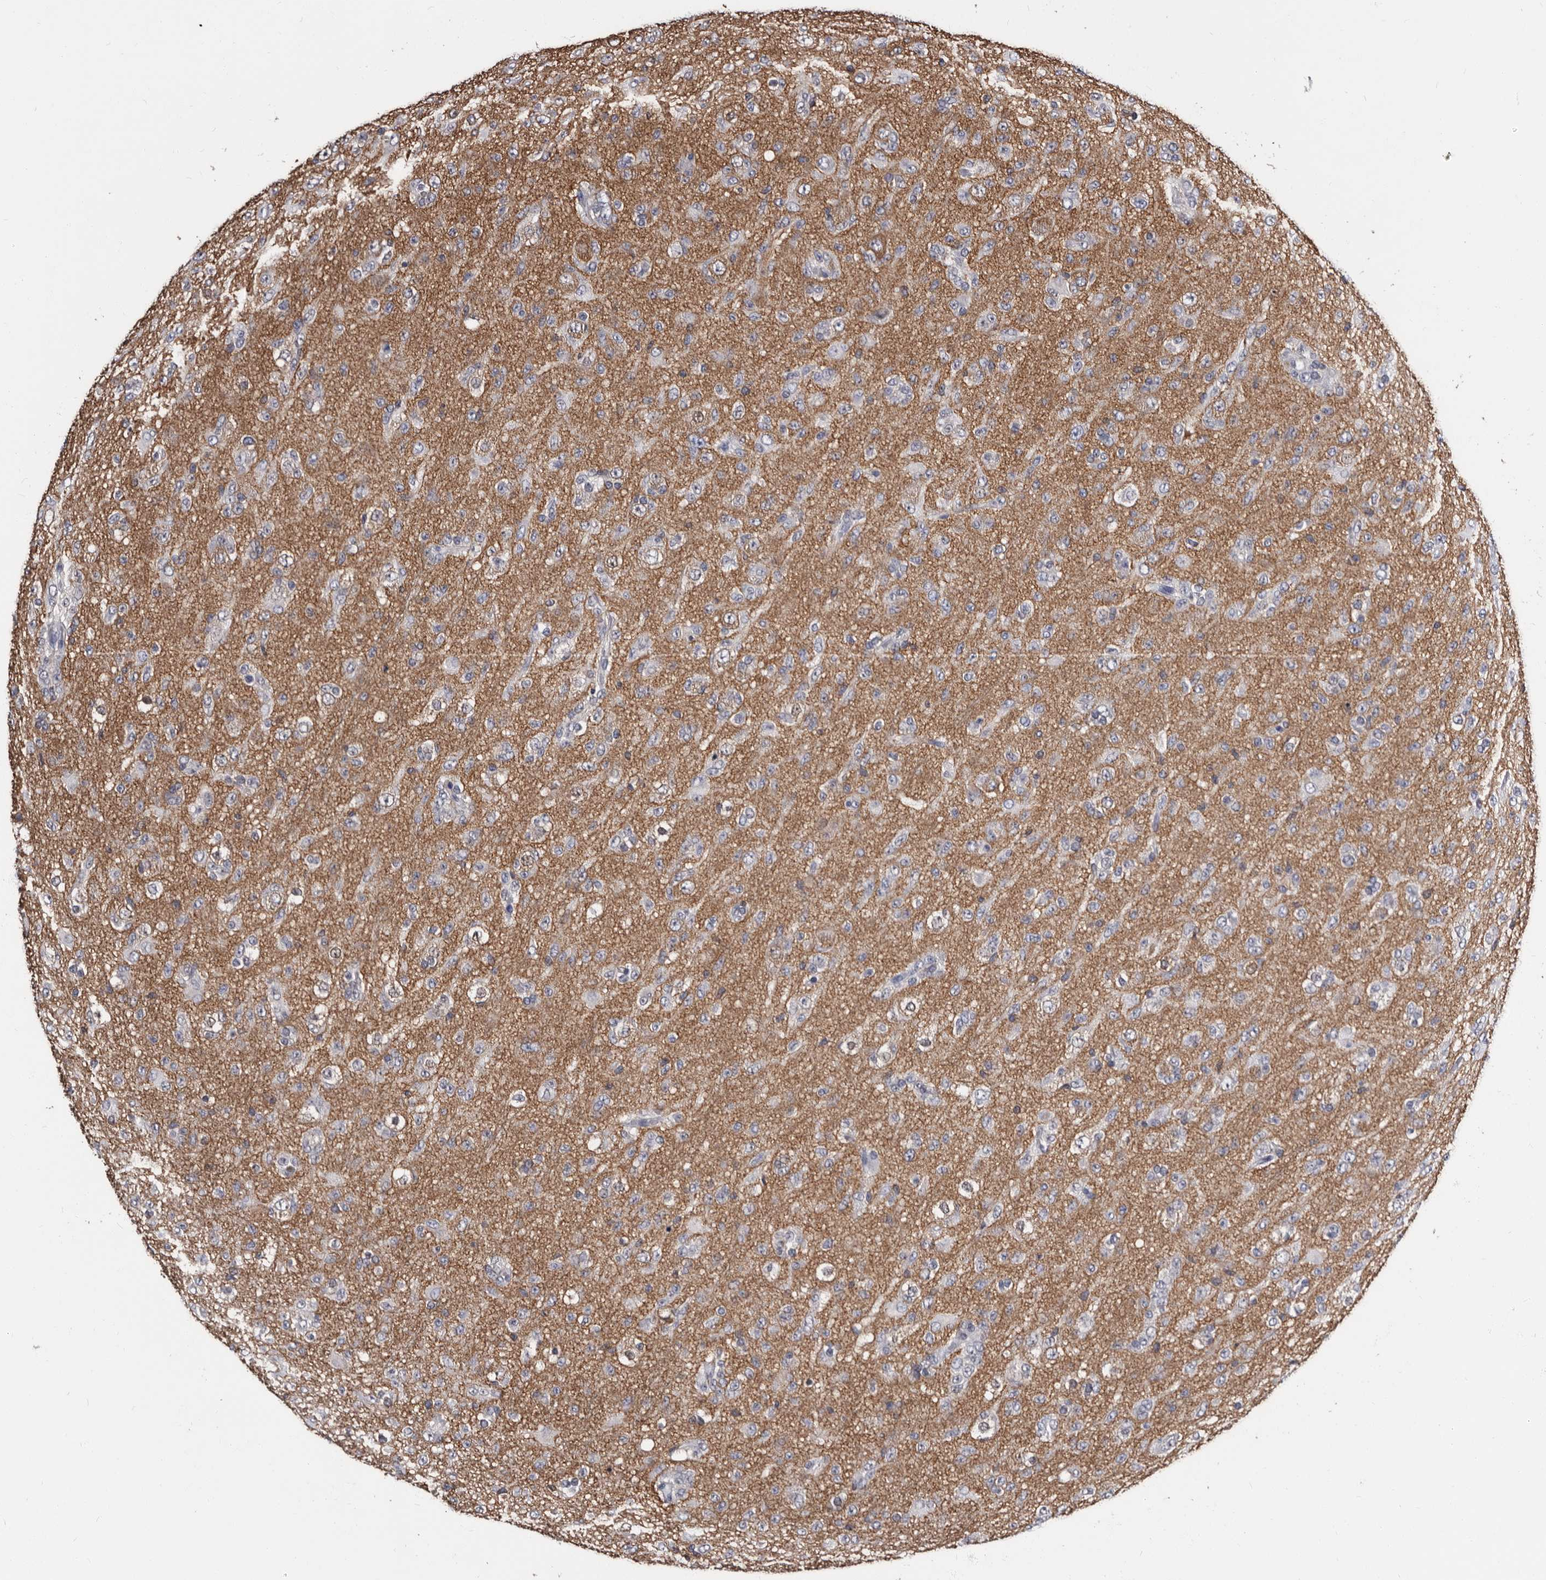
{"staining": {"intensity": "negative", "quantity": "none", "location": "none"}, "tissue": "glioma", "cell_type": "Tumor cells", "image_type": "cancer", "snomed": [{"axis": "morphology", "description": "Glioma, malignant, Low grade"}, {"axis": "topography", "description": "Brain"}], "caption": "Immunohistochemistry (IHC) micrograph of glioma stained for a protein (brown), which shows no expression in tumor cells. Nuclei are stained in blue.", "gene": "EPB41L3", "patient": {"sex": "male", "age": 65}}